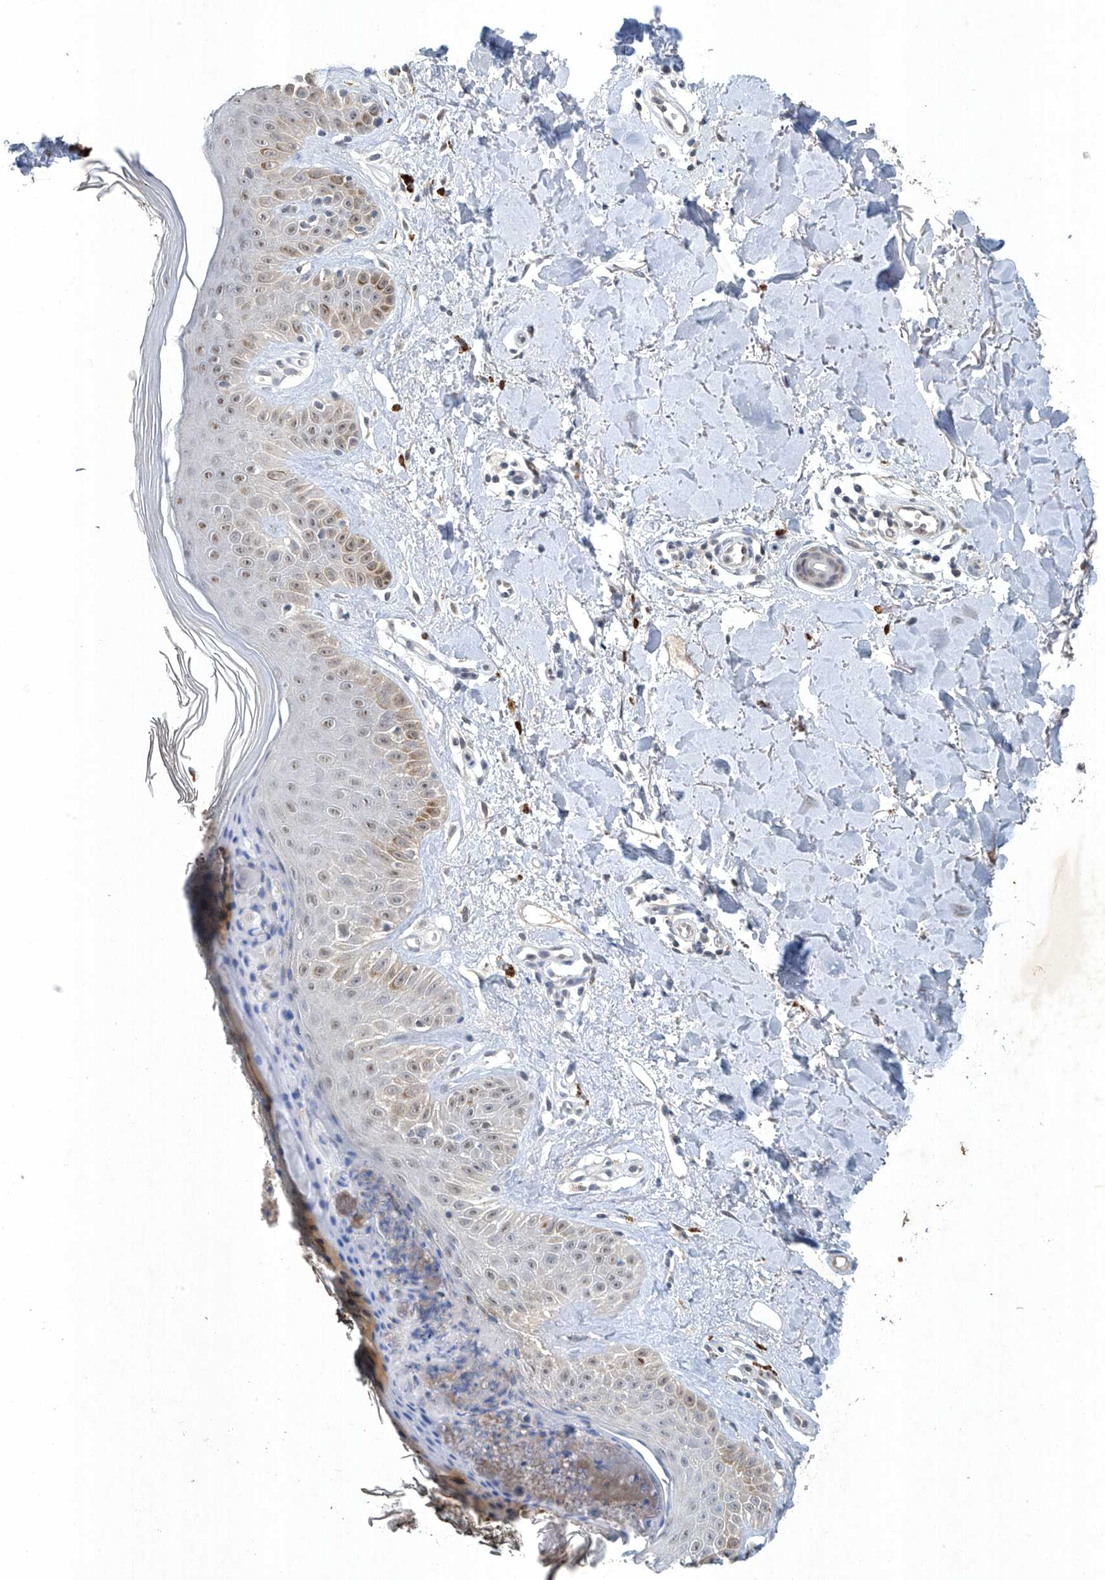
{"staining": {"intensity": "negative", "quantity": "none", "location": "none"}, "tissue": "skin", "cell_type": "Fibroblasts", "image_type": "normal", "snomed": [{"axis": "morphology", "description": "Normal tissue, NOS"}, {"axis": "topography", "description": "Skin"}], "caption": "Immunohistochemistry (IHC) photomicrograph of benign skin: skin stained with DAB (3,3'-diaminobenzidine) displays no significant protein positivity in fibroblasts.", "gene": "TAF8", "patient": {"sex": "female", "age": 64}}